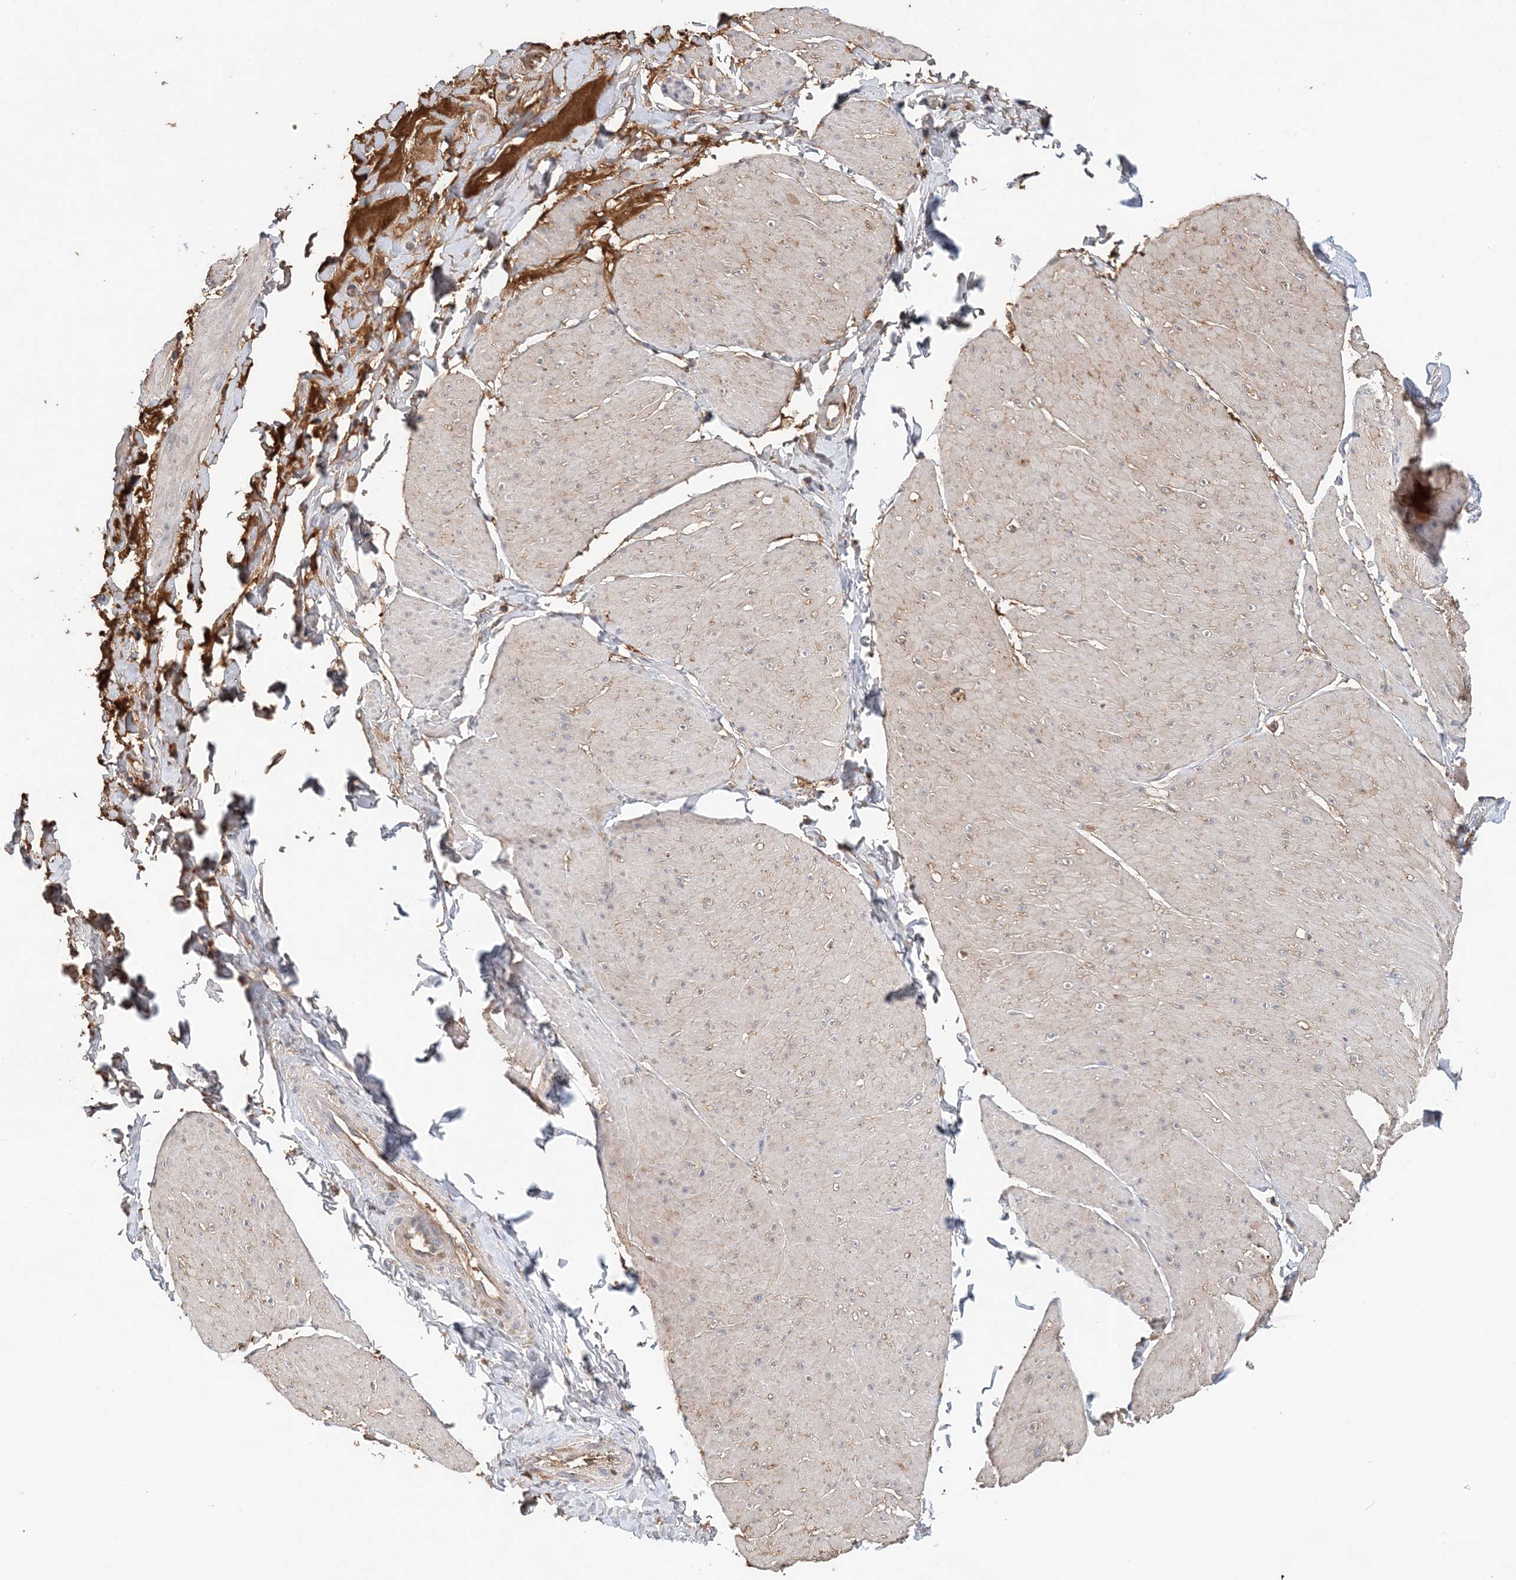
{"staining": {"intensity": "weak", "quantity": "<25%", "location": "cytoplasmic/membranous"}, "tissue": "smooth muscle", "cell_type": "Smooth muscle cells", "image_type": "normal", "snomed": [{"axis": "morphology", "description": "Urothelial carcinoma, High grade"}, {"axis": "topography", "description": "Urinary bladder"}], "caption": "An immunohistochemistry (IHC) photomicrograph of unremarkable smooth muscle is shown. There is no staining in smooth muscle cells of smooth muscle. (Brightfield microscopy of DAB IHC at high magnification).", "gene": "SYCP3", "patient": {"sex": "male", "age": 46}}